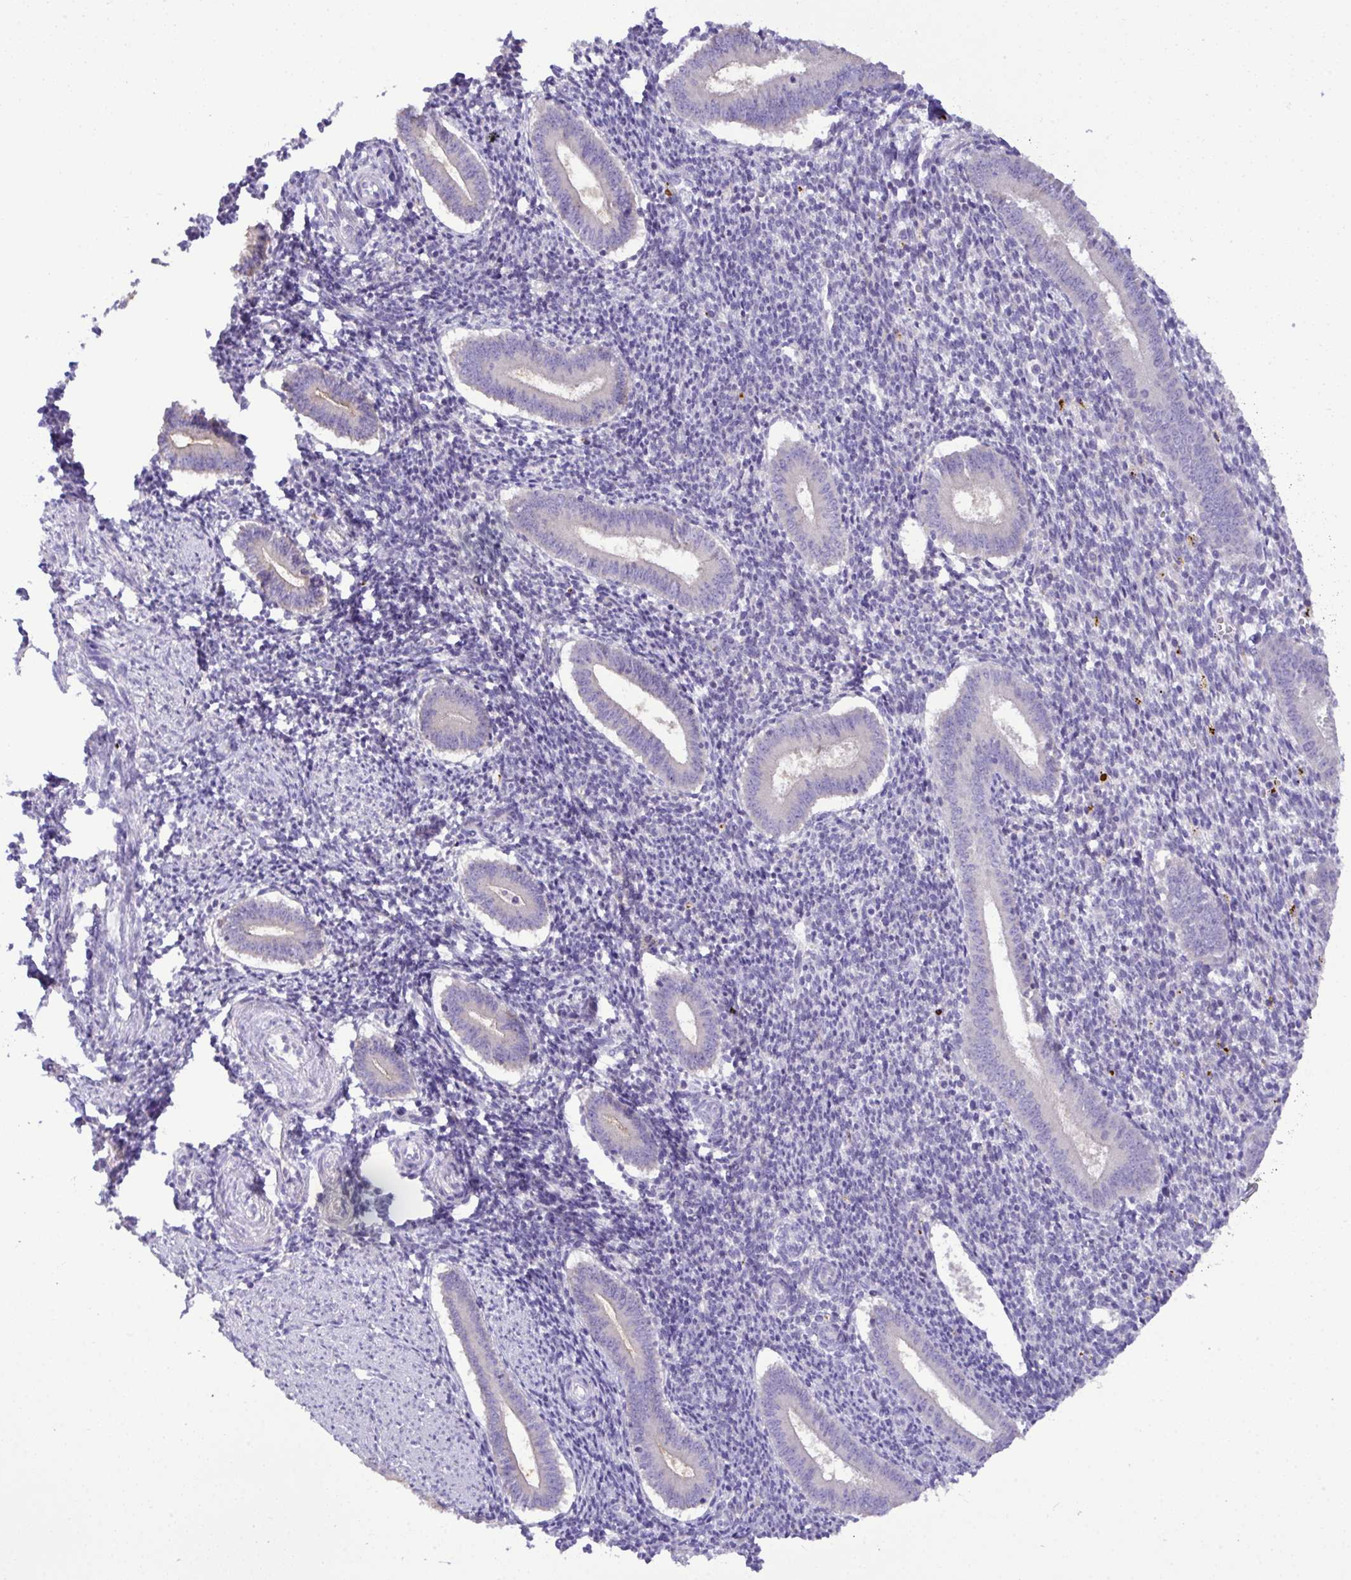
{"staining": {"intensity": "negative", "quantity": "none", "location": "none"}, "tissue": "endometrium", "cell_type": "Cells in endometrial stroma", "image_type": "normal", "snomed": [{"axis": "morphology", "description": "Normal tissue, NOS"}, {"axis": "topography", "description": "Endometrium"}], "caption": "This is an IHC histopathology image of normal human endometrium. There is no positivity in cells in endometrial stroma.", "gene": "ST8SIA2", "patient": {"sex": "female", "age": 25}}